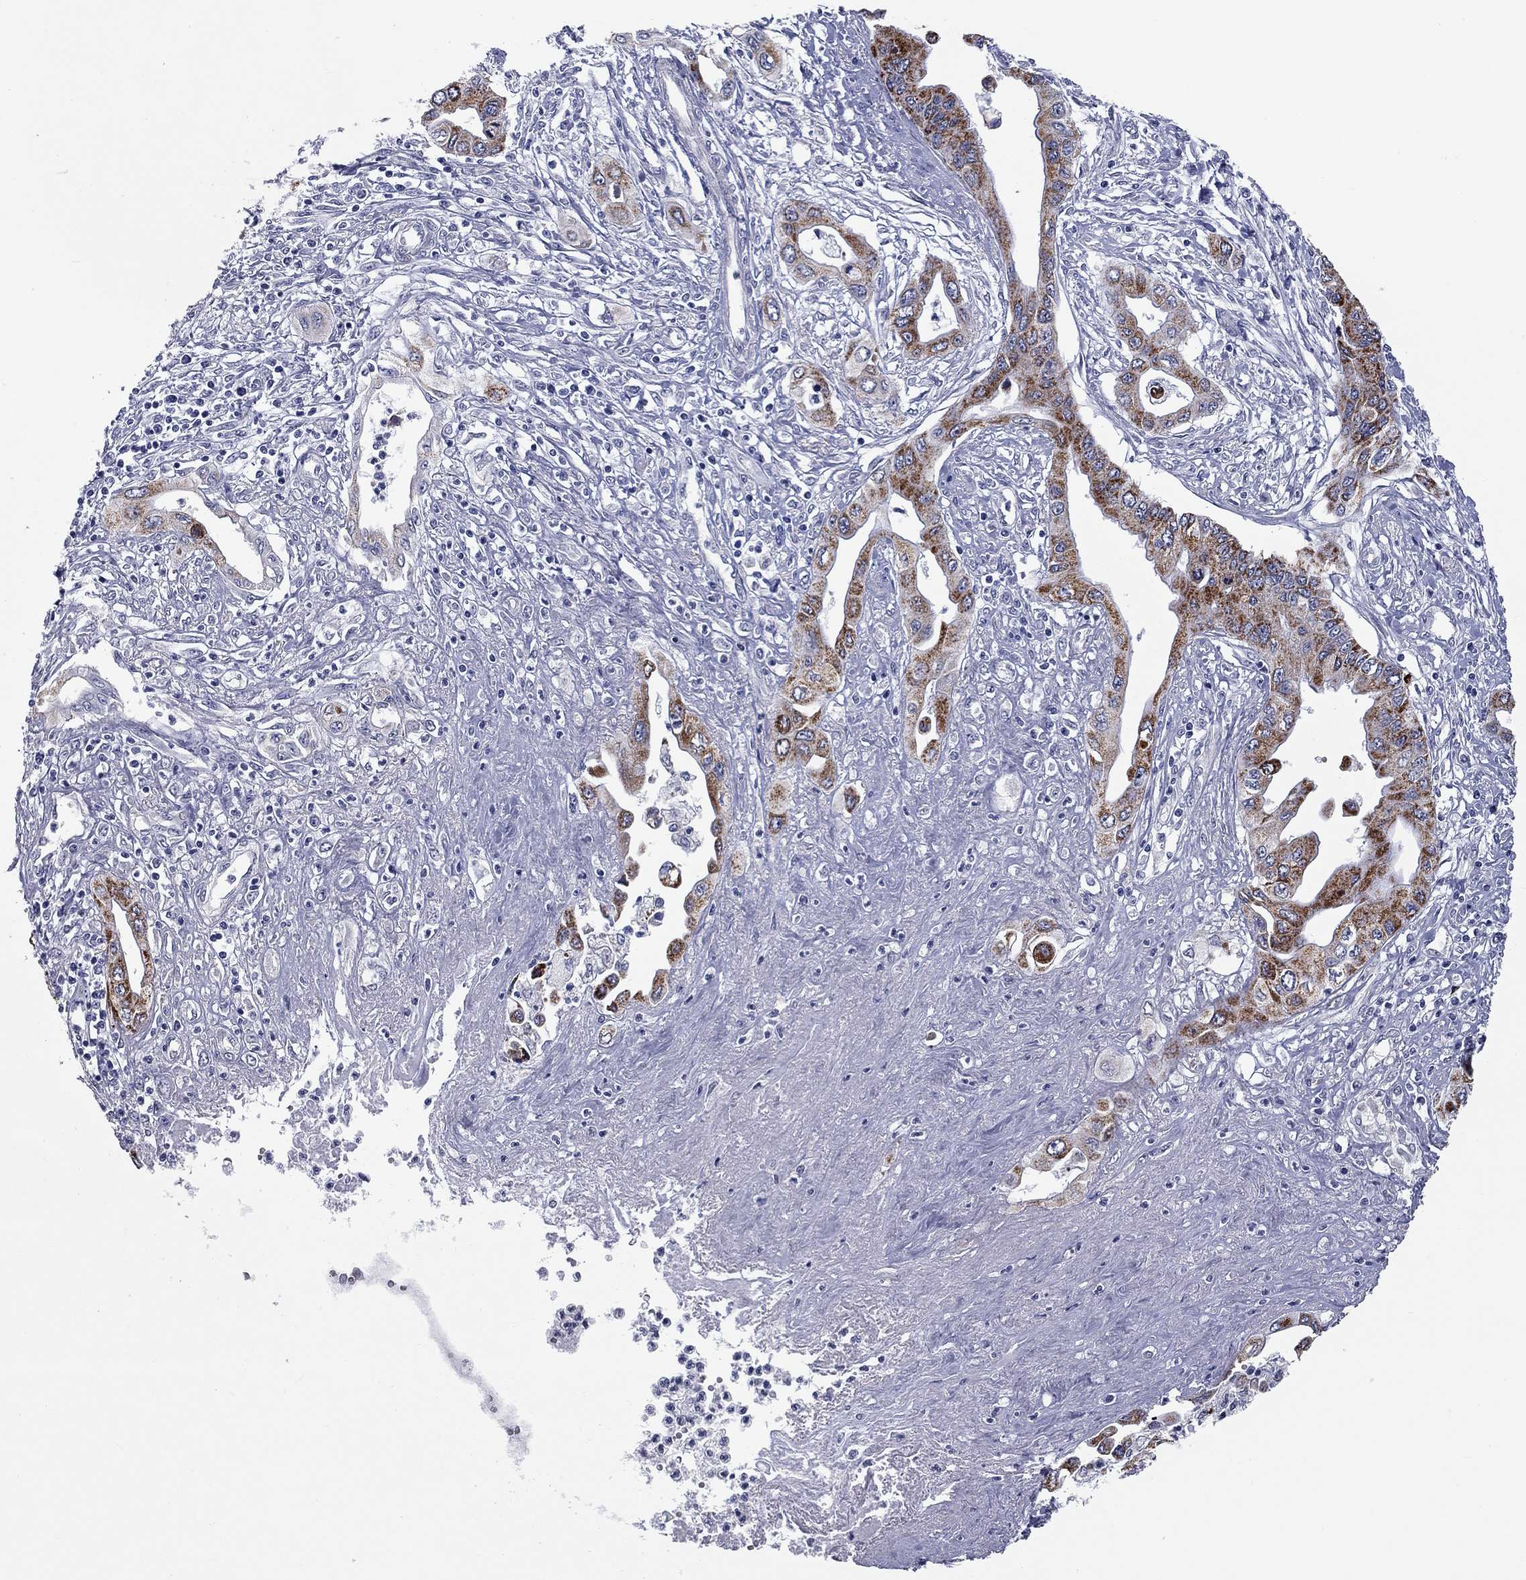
{"staining": {"intensity": "strong", "quantity": ">75%", "location": "cytoplasmic/membranous"}, "tissue": "pancreatic cancer", "cell_type": "Tumor cells", "image_type": "cancer", "snomed": [{"axis": "morphology", "description": "Adenocarcinoma, NOS"}, {"axis": "topography", "description": "Pancreas"}], "caption": "Pancreatic adenocarcinoma stained with a protein marker displays strong staining in tumor cells.", "gene": "SHOC2", "patient": {"sex": "female", "age": 62}}